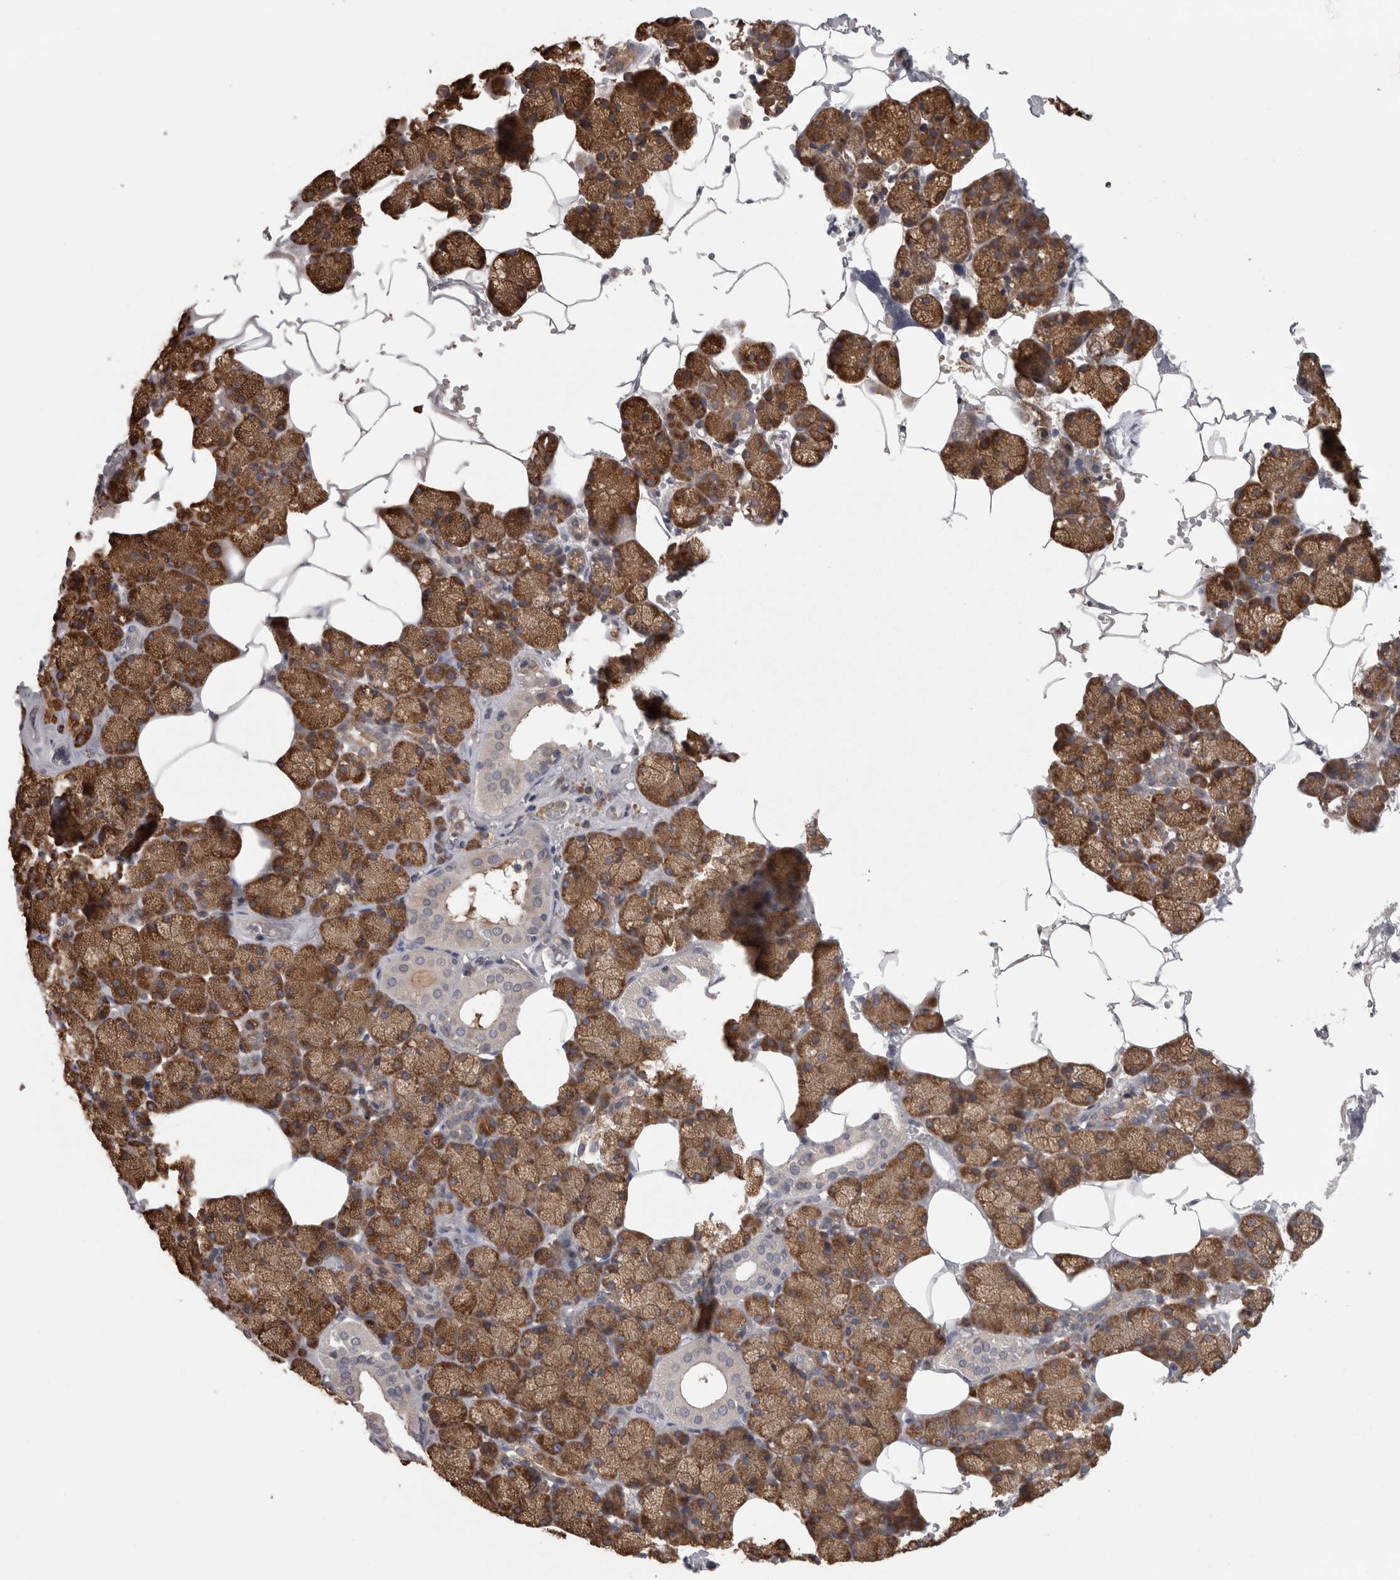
{"staining": {"intensity": "strong", "quantity": ">75%", "location": "cytoplasmic/membranous"}, "tissue": "salivary gland", "cell_type": "Glandular cells", "image_type": "normal", "snomed": [{"axis": "morphology", "description": "Normal tissue, NOS"}, {"axis": "topography", "description": "Salivary gland"}], "caption": "Salivary gland stained for a protein shows strong cytoplasmic/membranous positivity in glandular cells. (Brightfield microscopy of DAB IHC at high magnification).", "gene": "SMCR8", "patient": {"sex": "male", "age": 62}}